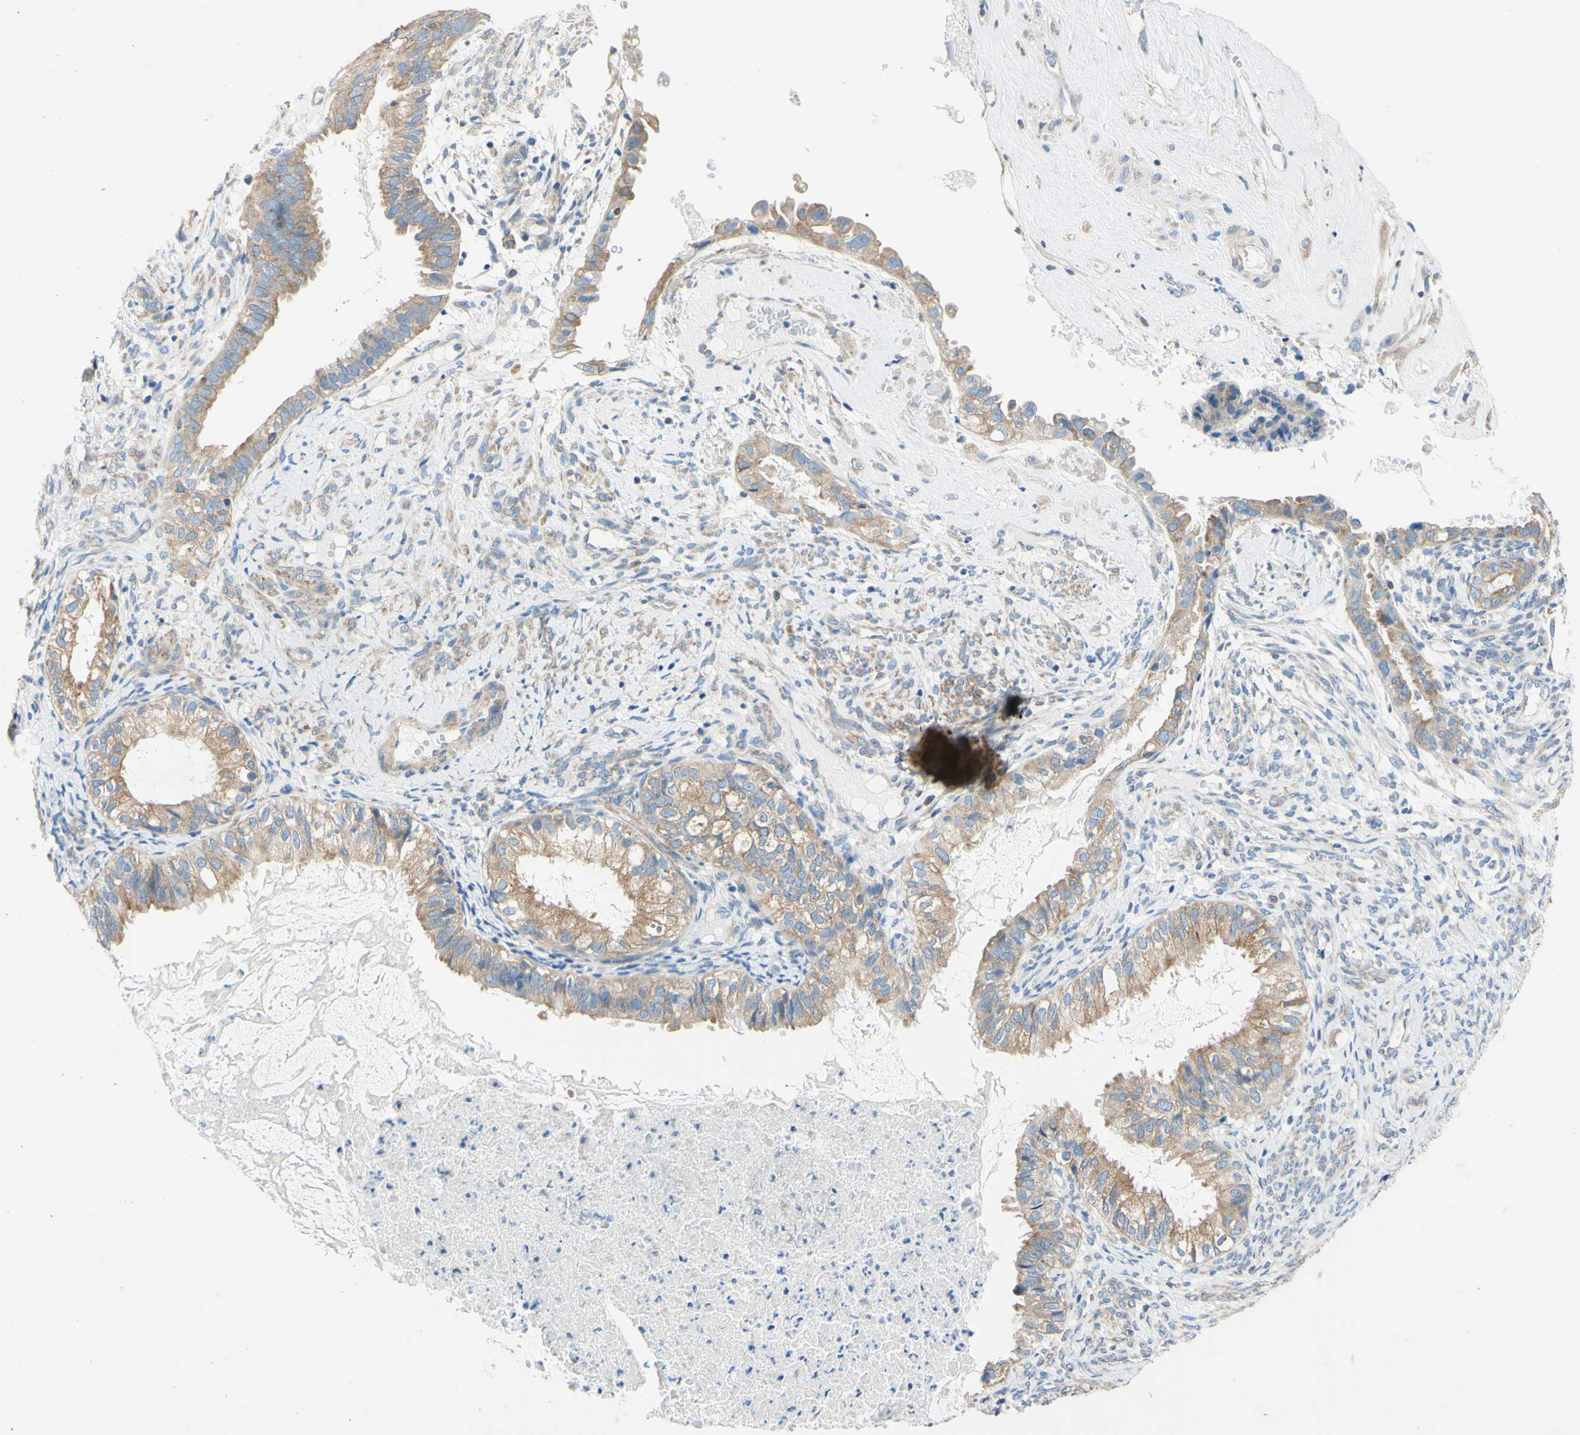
{"staining": {"intensity": "moderate", "quantity": ">75%", "location": "cytoplasmic/membranous"}, "tissue": "cervical cancer", "cell_type": "Tumor cells", "image_type": "cancer", "snomed": [{"axis": "morphology", "description": "Normal tissue, NOS"}, {"axis": "morphology", "description": "Adenocarcinoma, NOS"}, {"axis": "topography", "description": "Cervix"}, {"axis": "topography", "description": "Endometrium"}], "caption": "Immunohistochemistry (IHC) photomicrograph of human cervical cancer (adenocarcinoma) stained for a protein (brown), which displays medium levels of moderate cytoplasmic/membranous staining in approximately >75% of tumor cells.", "gene": "RETREG2", "patient": {"sex": "female", "age": 86}}